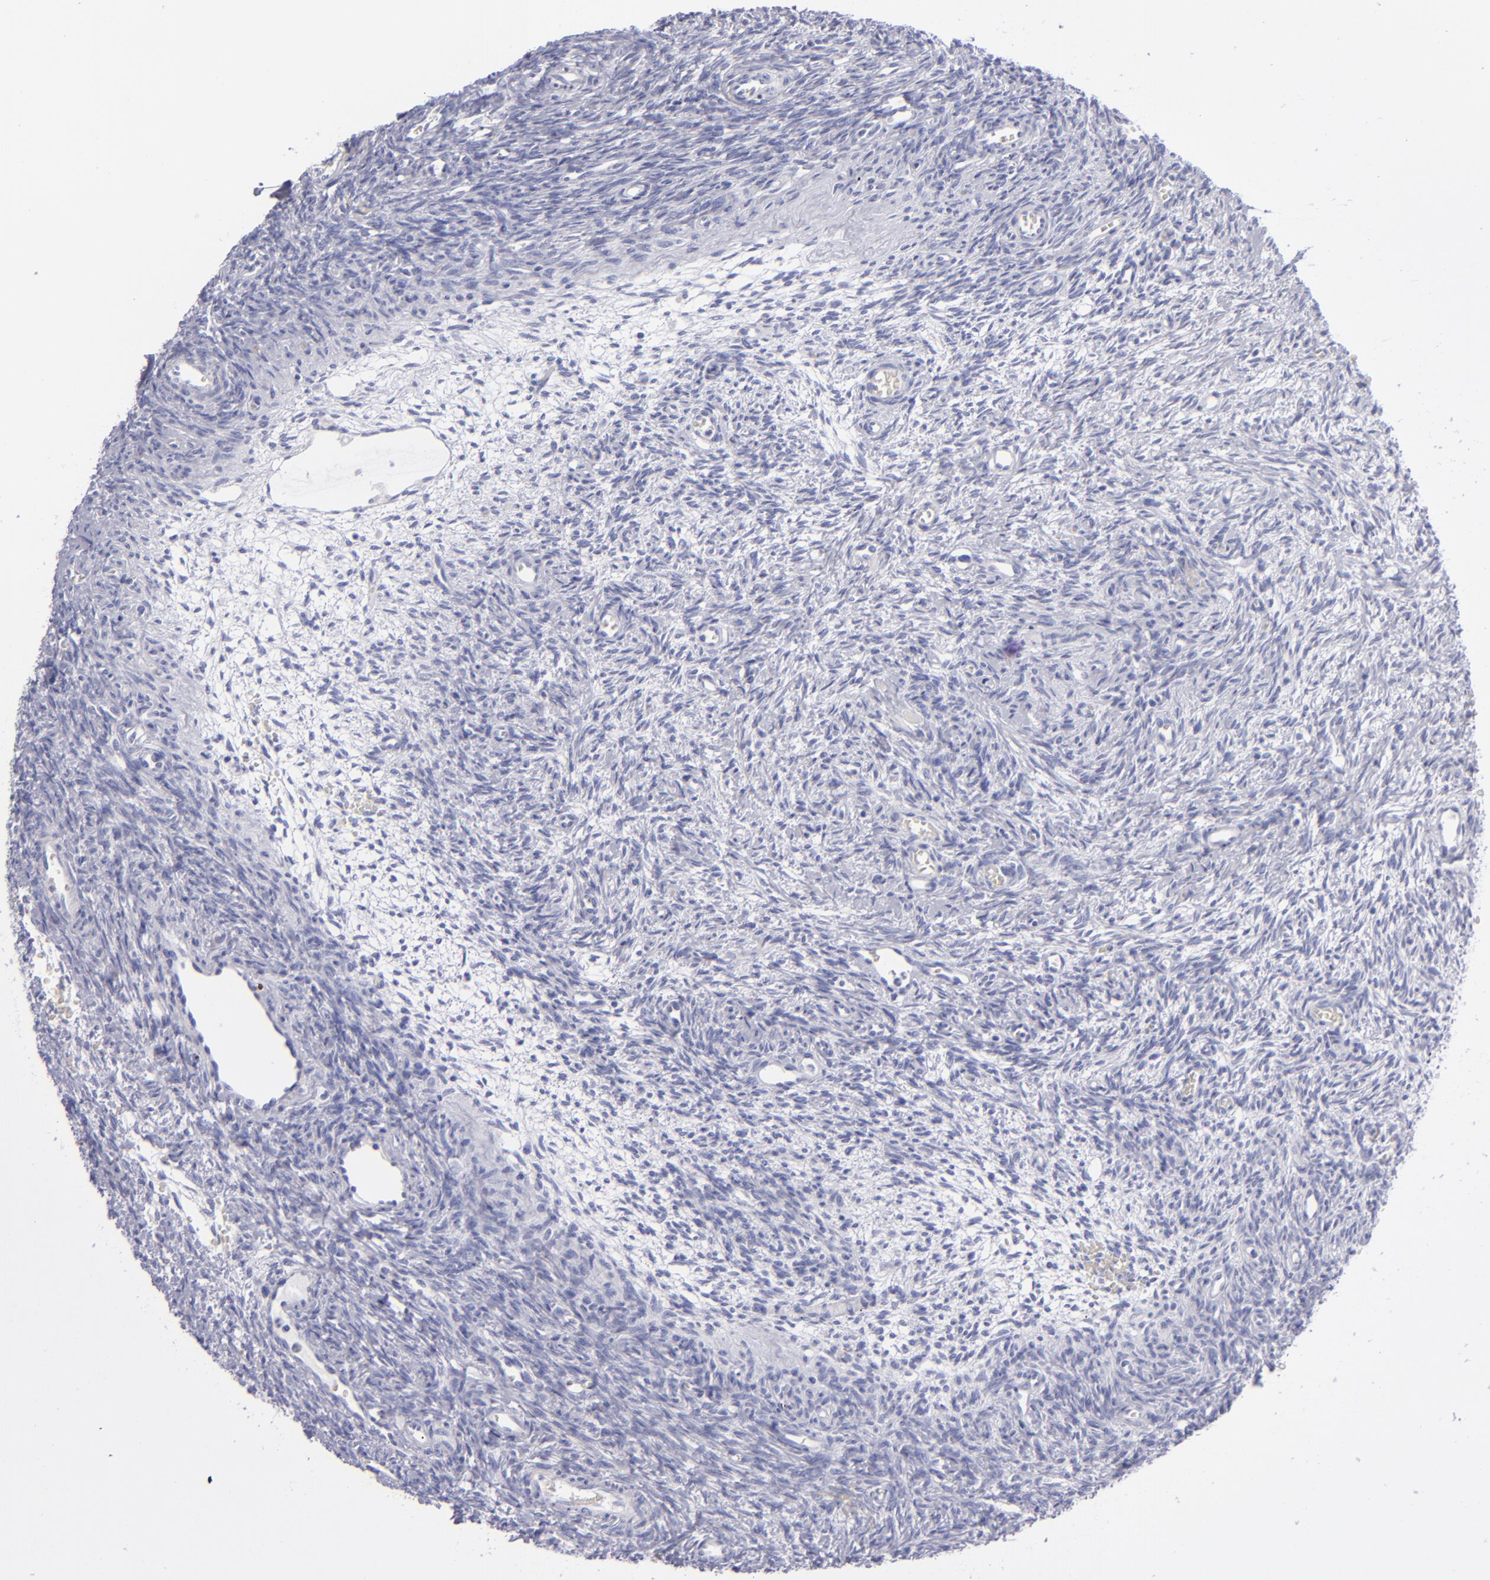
{"staining": {"intensity": "negative", "quantity": "none", "location": "none"}, "tissue": "ovary", "cell_type": "Ovarian stroma cells", "image_type": "normal", "snomed": [{"axis": "morphology", "description": "Normal tissue, NOS"}, {"axis": "topography", "description": "Ovary"}], "caption": "Normal ovary was stained to show a protein in brown. There is no significant positivity in ovarian stroma cells.", "gene": "CD22", "patient": {"sex": "female", "age": 39}}